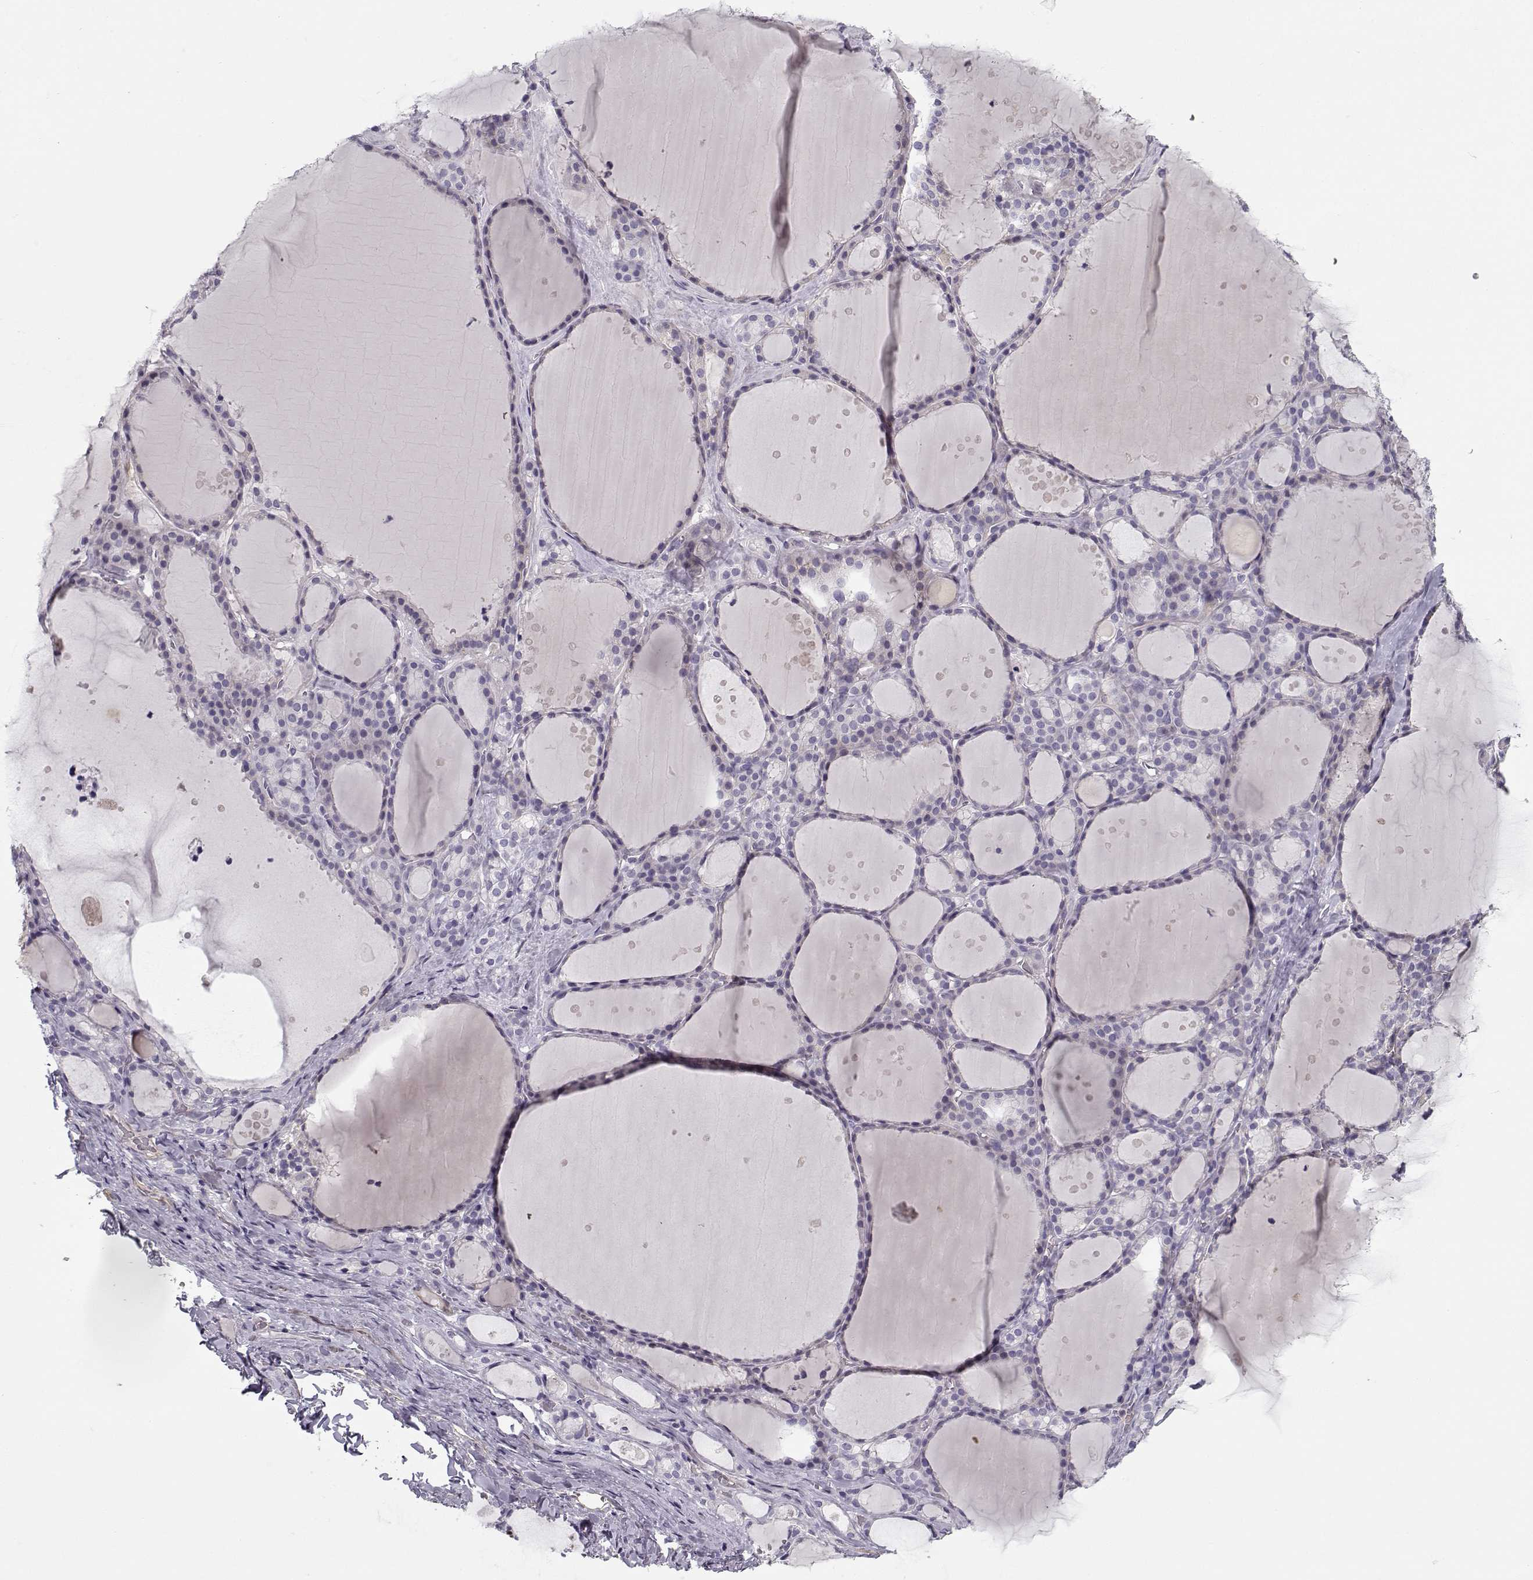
{"staining": {"intensity": "negative", "quantity": "none", "location": "none"}, "tissue": "thyroid gland", "cell_type": "Glandular cells", "image_type": "normal", "snomed": [{"axis": "morphology", "description": "Normal tissue, NOS"}, {"axis": "topography", "description": "Thyroid gland"}], "caption": "Unremarkable thyroid gland was stained to show a protein in brown. There is no significant positivity in glandular cells. (DAB IHC visualized using brightfield microscopy, high magnification).", "gene": "MYO1A", "patient": {"sex": "male", "age": 68}}